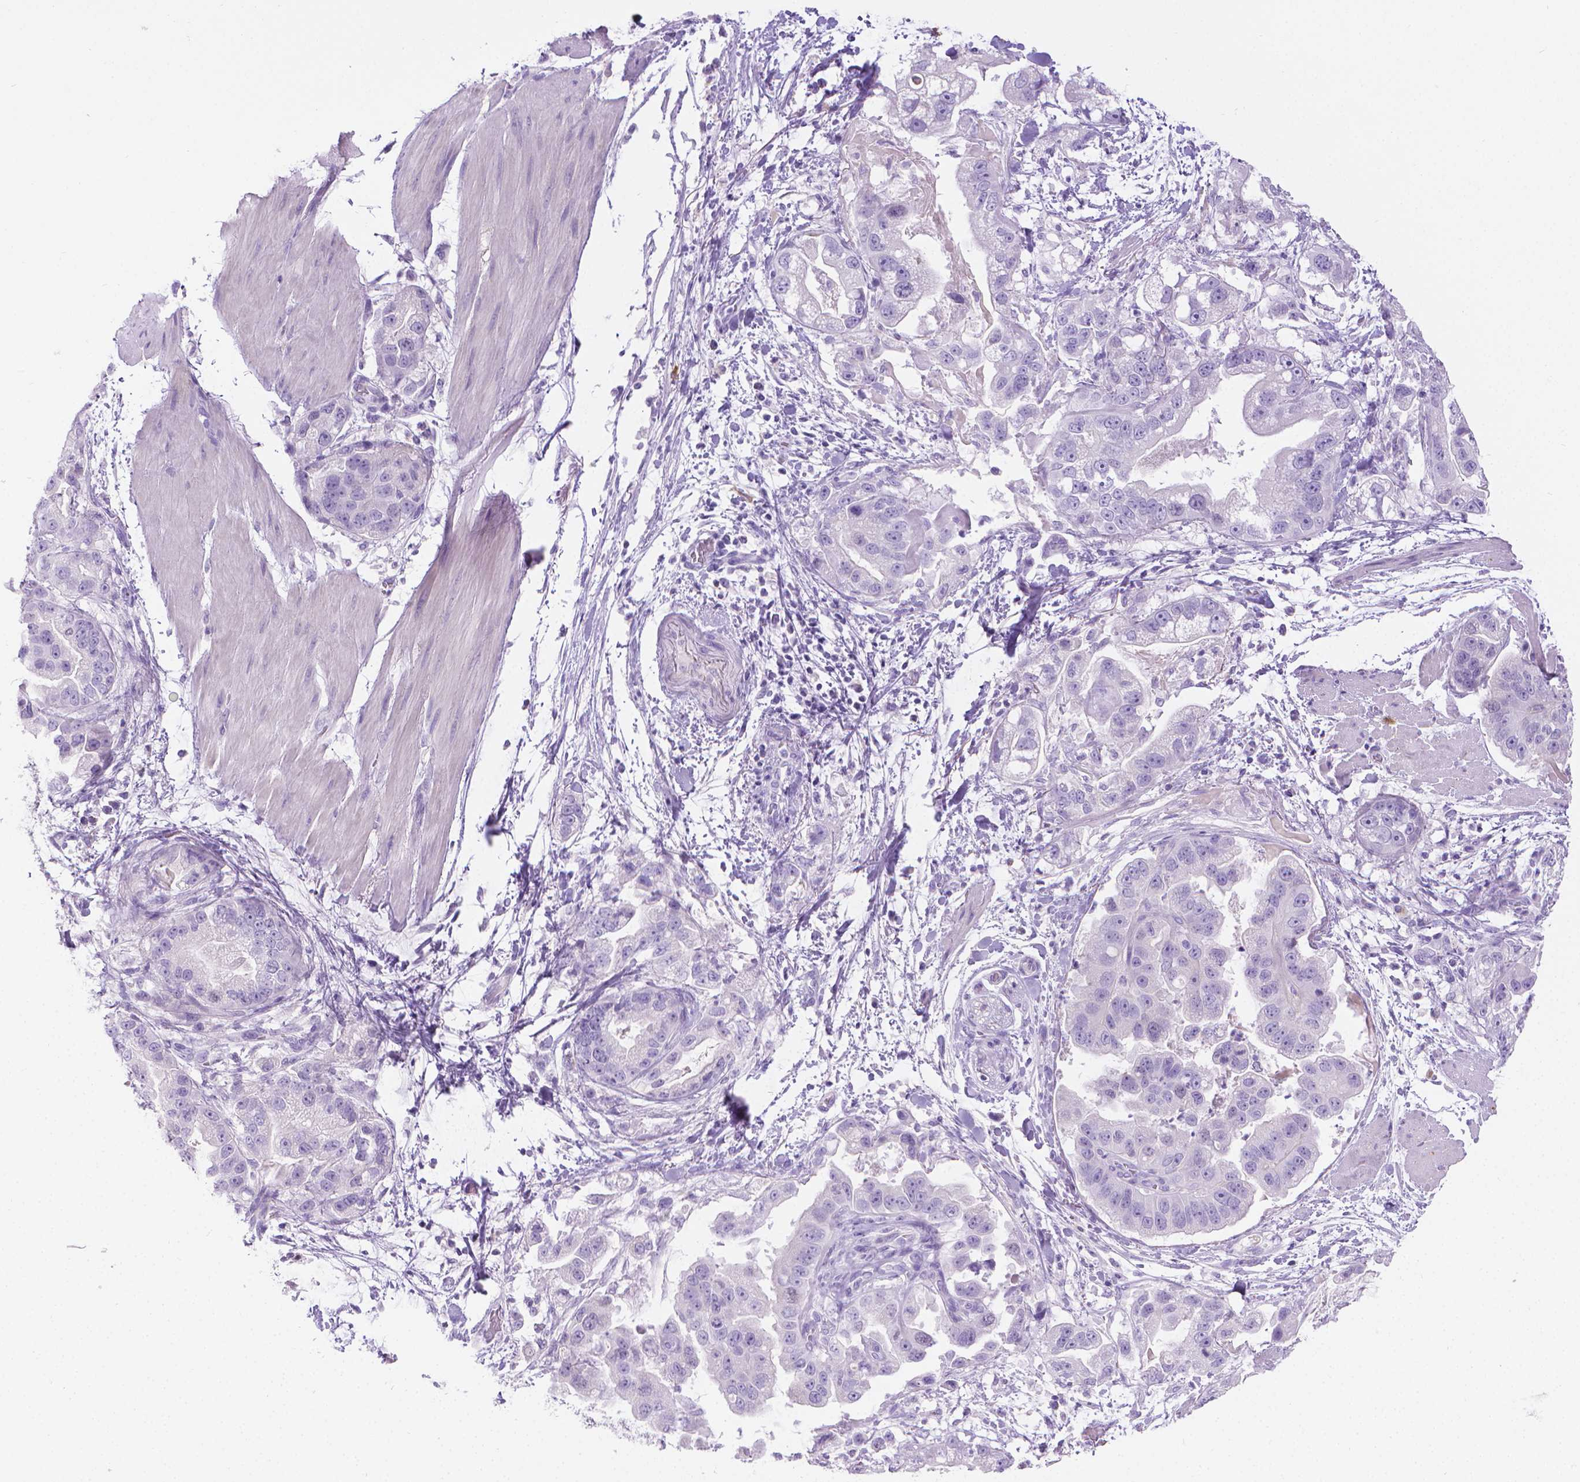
{"staining": {"intensity": "negative", "quantity": "none", "location": "none"}, "tissue": "stomach cancer", "cell_type": "Tumor cells", "image_type": "cancer", "snomed": [{"axis": "morphology", "description": "Adenocarcinoma, NOS"}, {"axis": "topography", "description": "Stomach"}], "caption": "Stomach adenocarcinoma was stained to show a protein in brown. There is no significant positivity in tumor cells.", "gene": "SPAG6", "patient": {"sex": "male", "age": 59}}